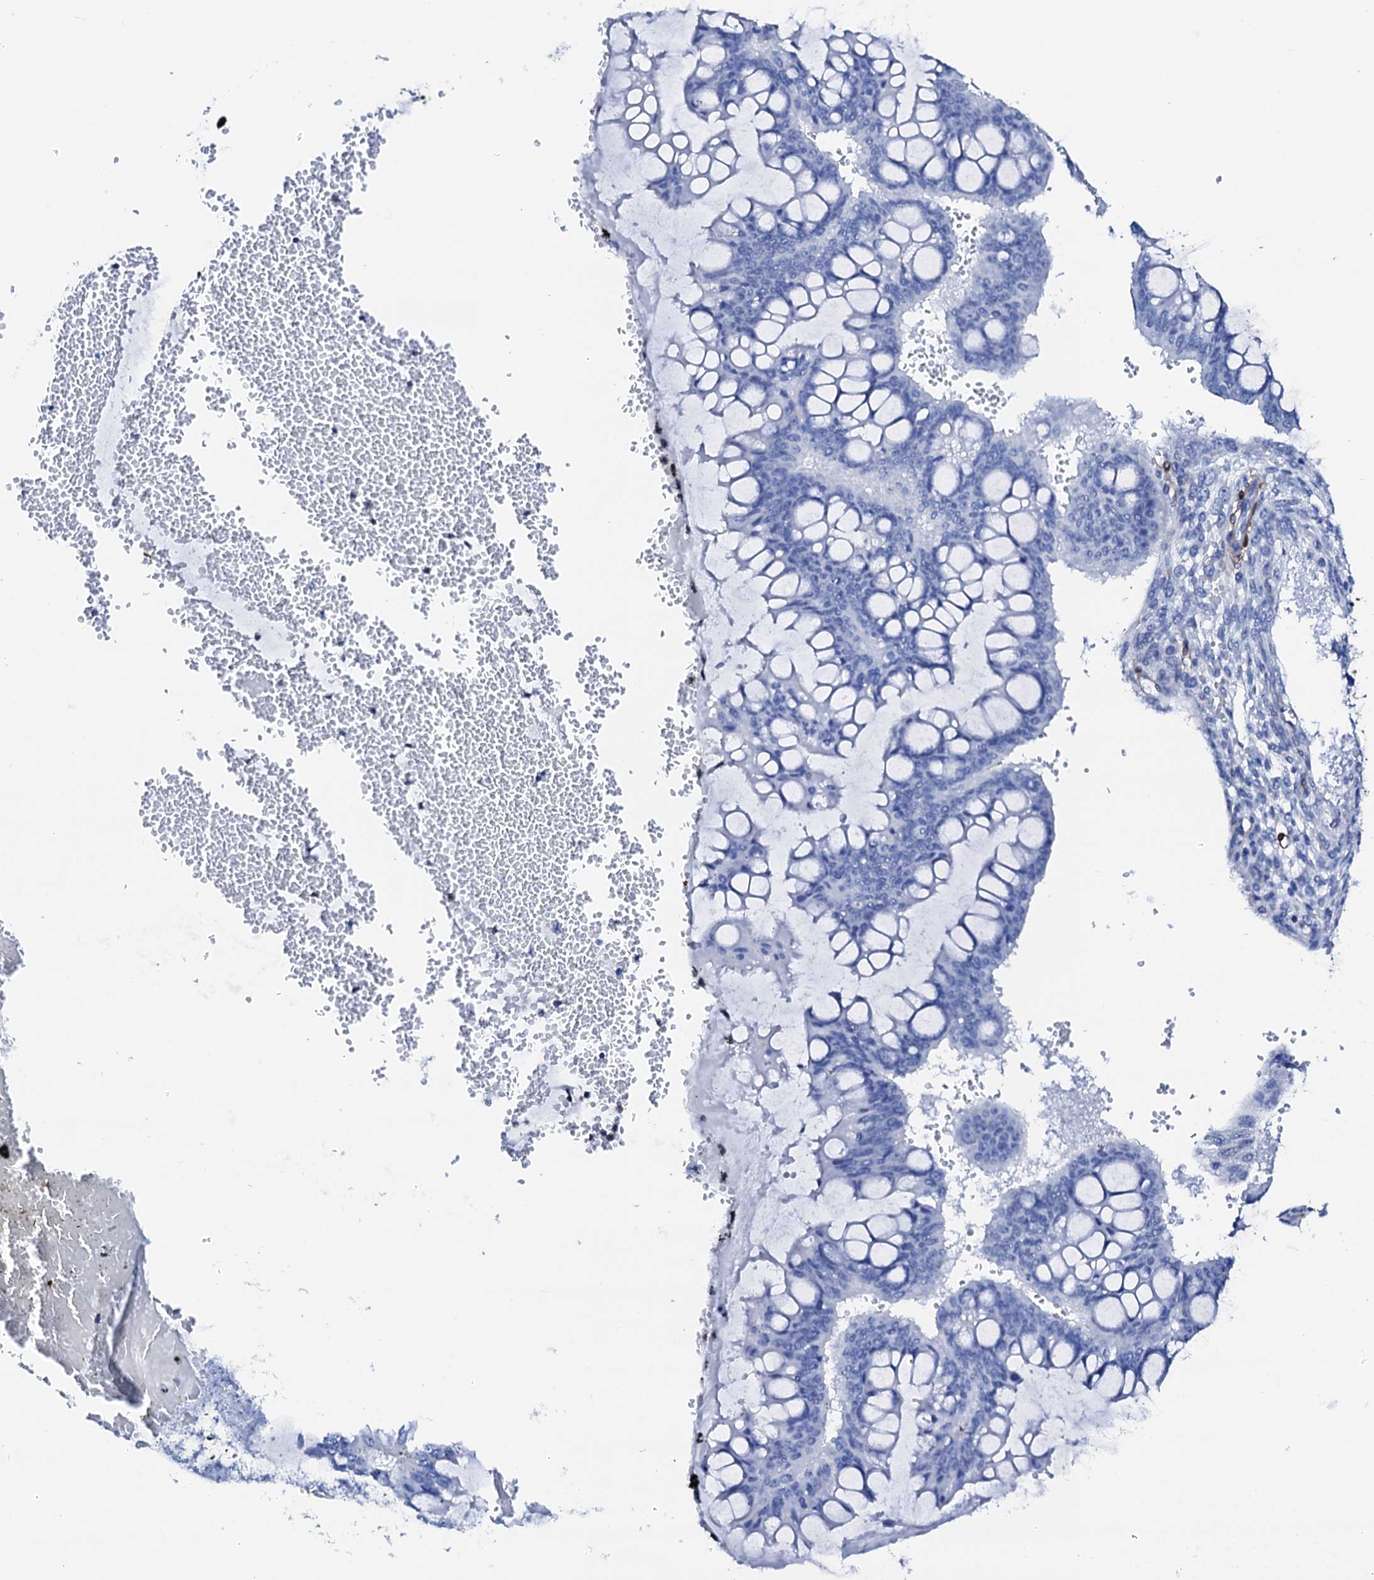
{"staining": {"intensity": "negative", "quantity": "none", "location": "none"}, "tissue": "ovarian cancer", "cell_type": "Tumor cells", "image_type": "cancer", "snomed": [{"axis": "morphology", "description": "Cystadenocarcinoma, mucinous, NOS"}, {"axis": "topography", "description": "Ovary"}], "caption": "A high-resolution micrograph shows immunohistochemistry (IHC) staining of mucinous cystadenocarcinoma (ovarian), which reveals no significant staining in tumor cells. Brightfield microscopy of IHC stained with DAB (3,3'-diaminobenzidine) (brown) and hematoxylin (blue), captured at high magnification.", "gene": "NRIP2", "patient": {"sex": "female", "age": 73}}